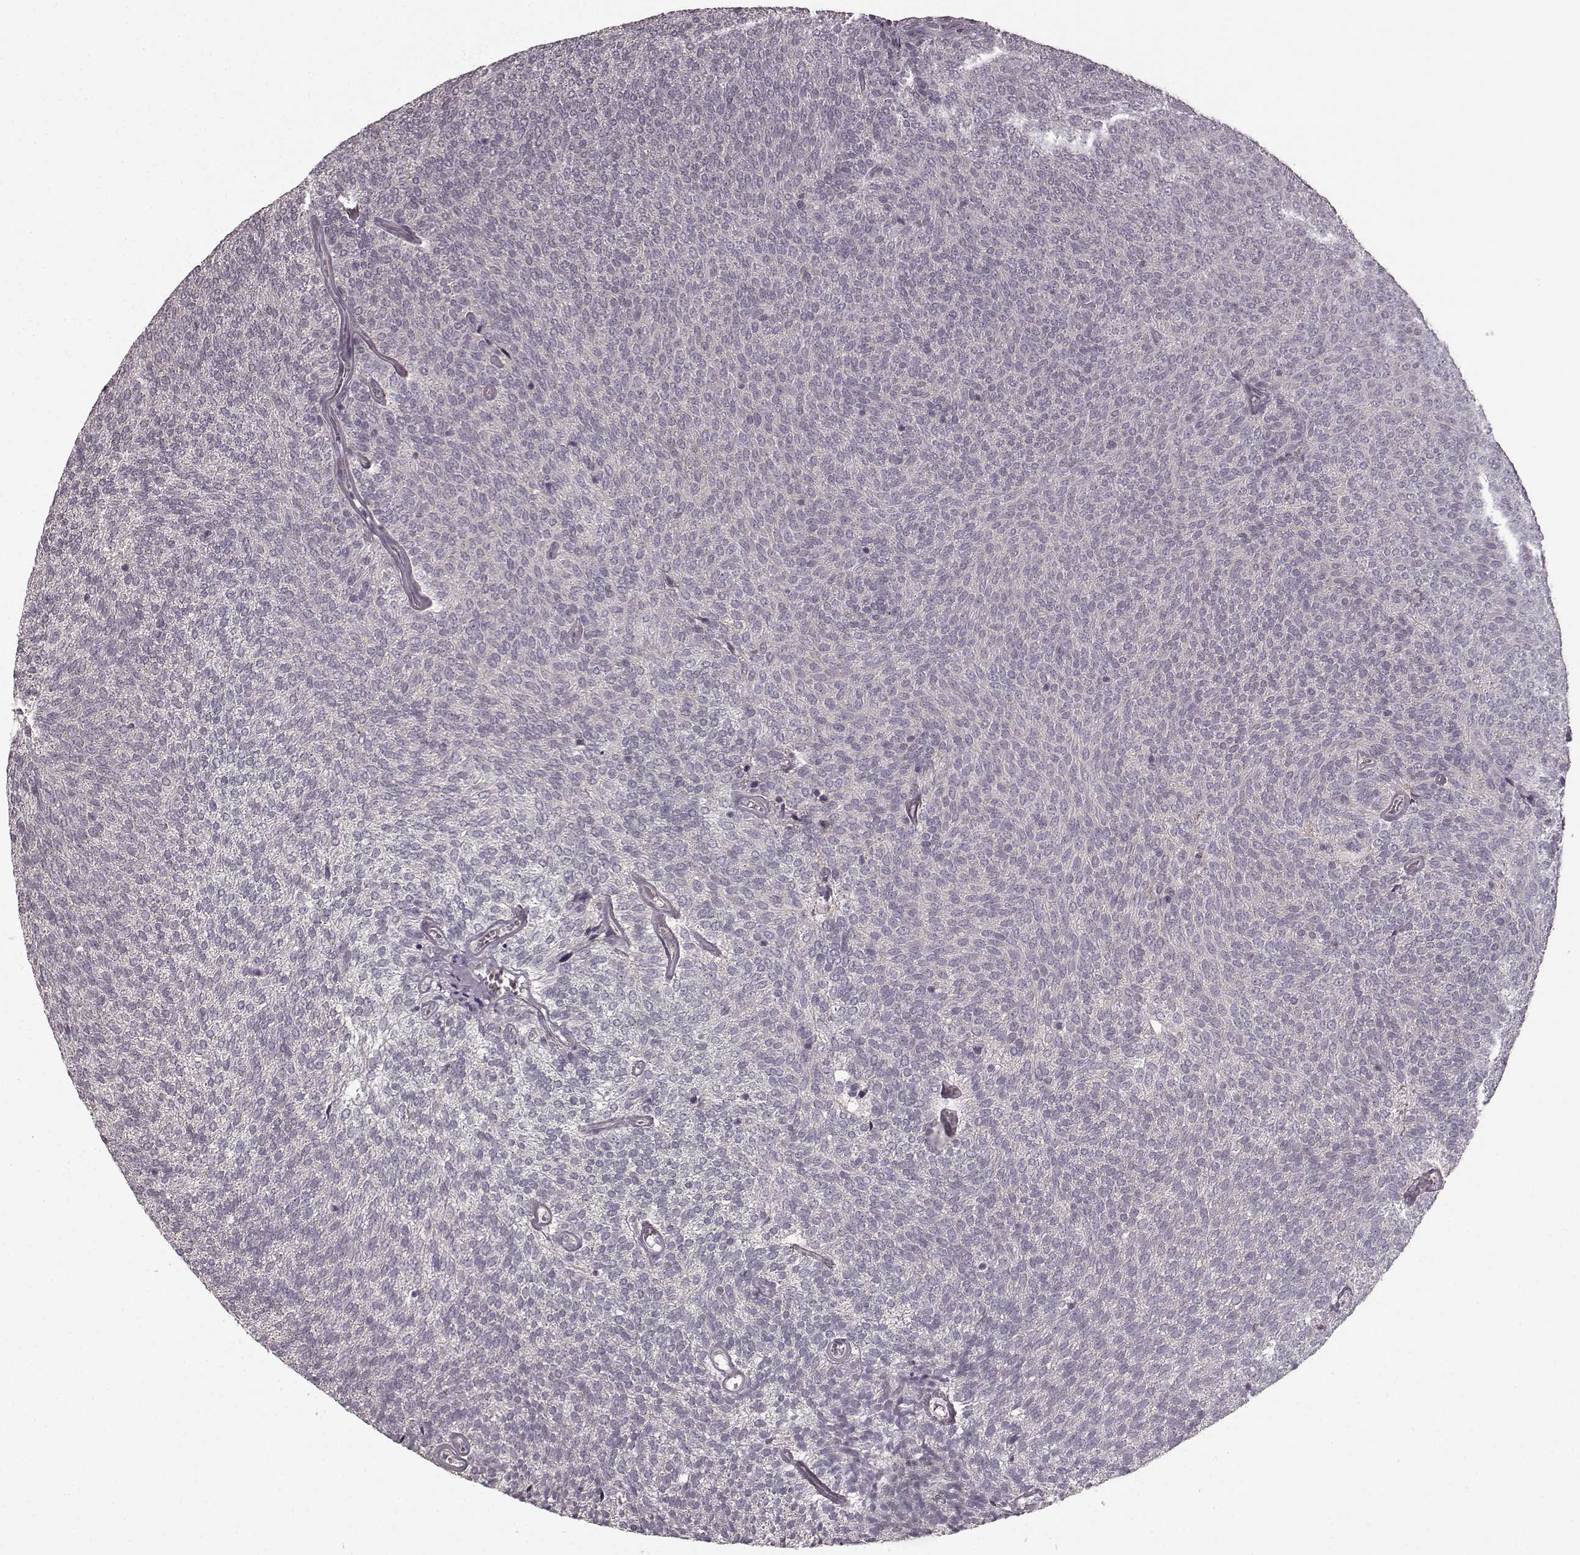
{"staining": {"intensity": "negative", "quantity": "none", "location": "none"}, "tissue": "urothelial cancer", "cell_type": "Tumor cells", "image_type": "cancer", "snomed": [{"axis": "morphology", "description": "Urothelial carcinoma, Low grade"}, {"axis": "topography", "description": "Urinary bladder"}], "caption": "Immunohistochemistry (IHC) image of neoplastic tissue: human low-grade urothelial carcinoma stained with DAB (3,3'-diaminobenzidine) shows no significant protein staining in tumor cells.", "gene": "PRKCE", "patient": {"sex": "male", "age": 77}}